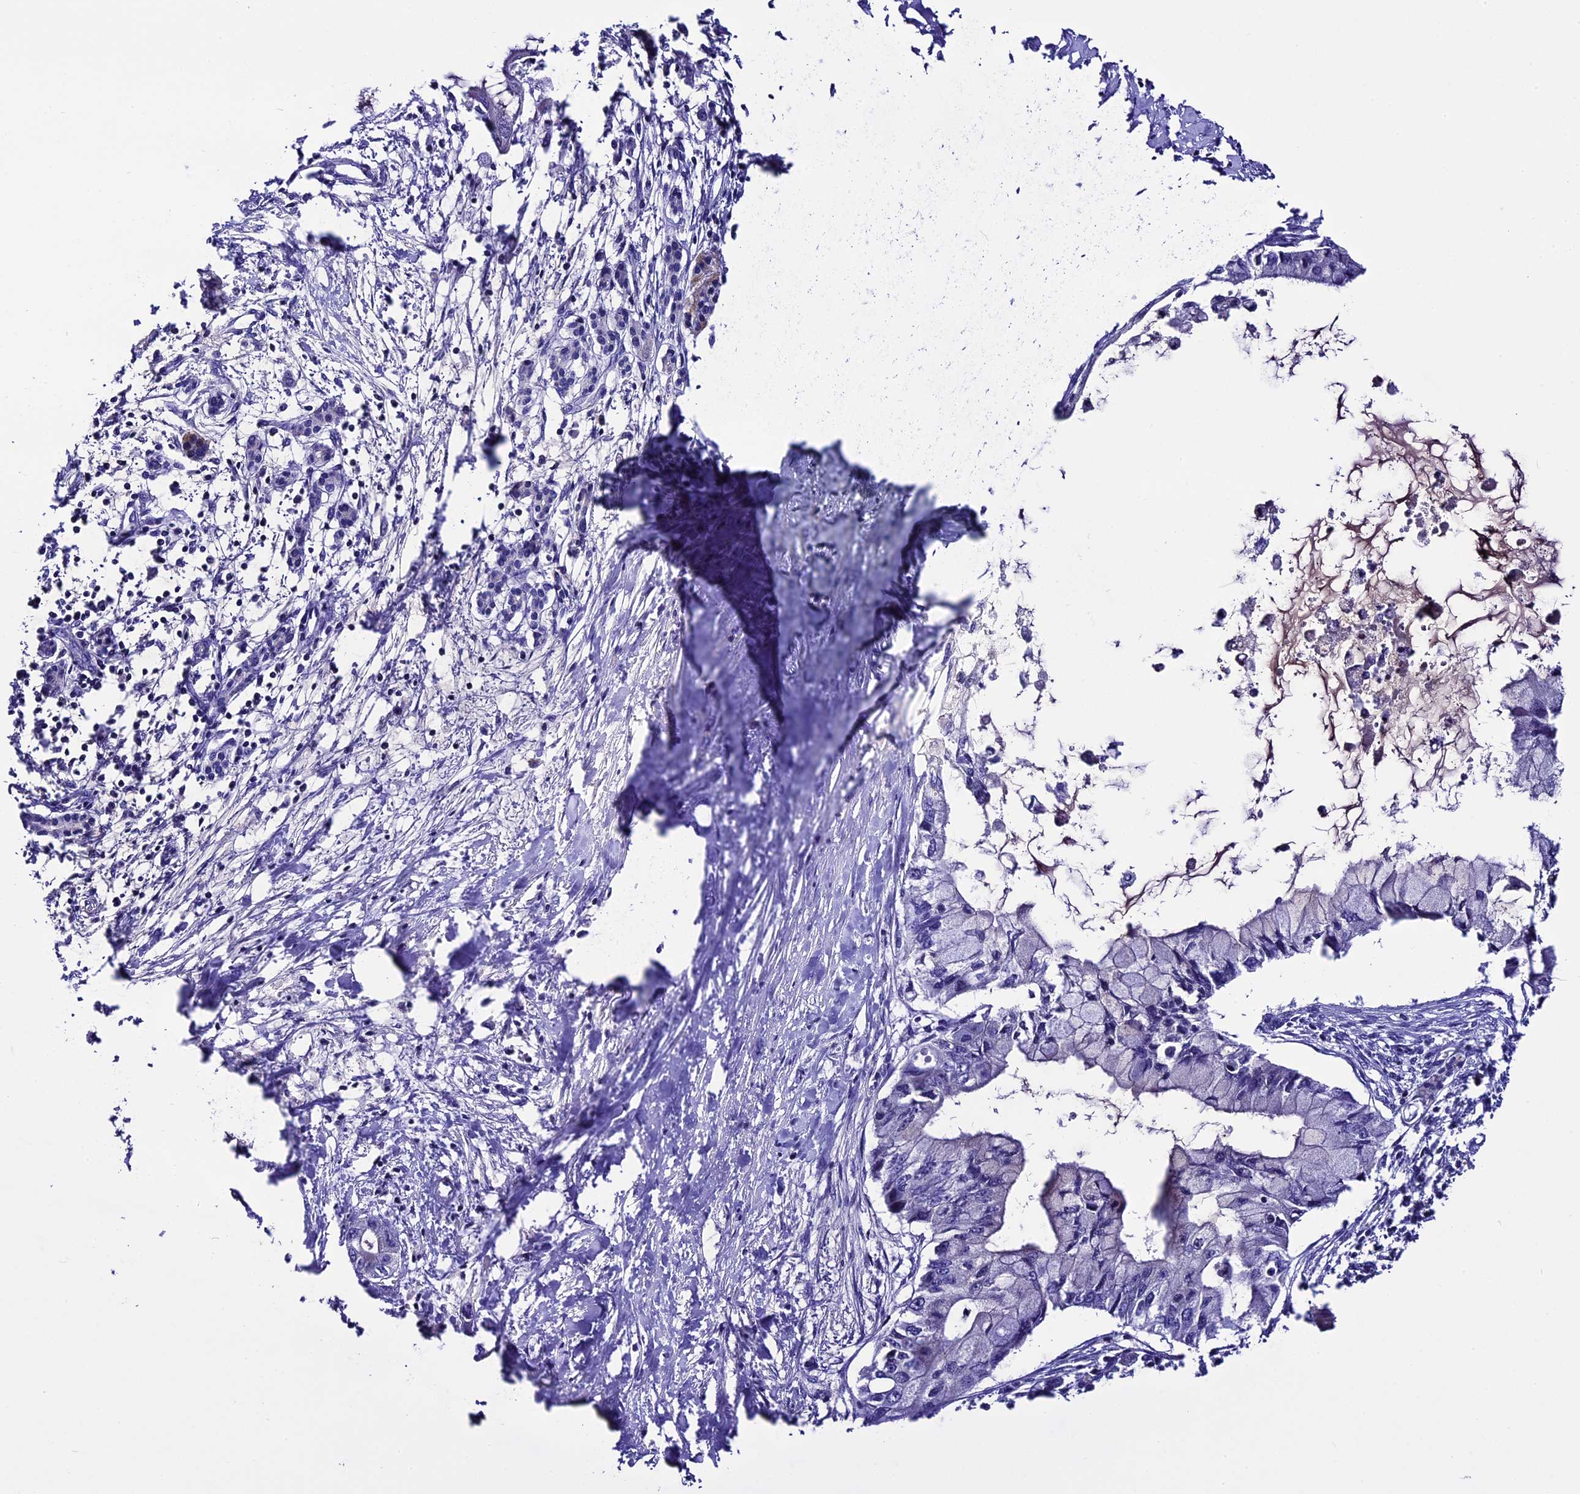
{"staining": {"intensity": "negative", "quantity": "none", "location": "none"}, "tissue": "pancreatic cancer", "cell_type": "Tumor cells", "image_type": "cancer", "snomed": [{"axis": "morphology", "description": "Adenocarcinoma, NOS"}, {"axis": "topography", "description": "Pancreas"}], "caption": "A high-resolution image shows immunohistochemistry staining of pancreatic cancer, which demonstrates no significant expression in tumor cells.", "gene": "TCP11L2", "patient": {"sex": "male", "age": 48}}